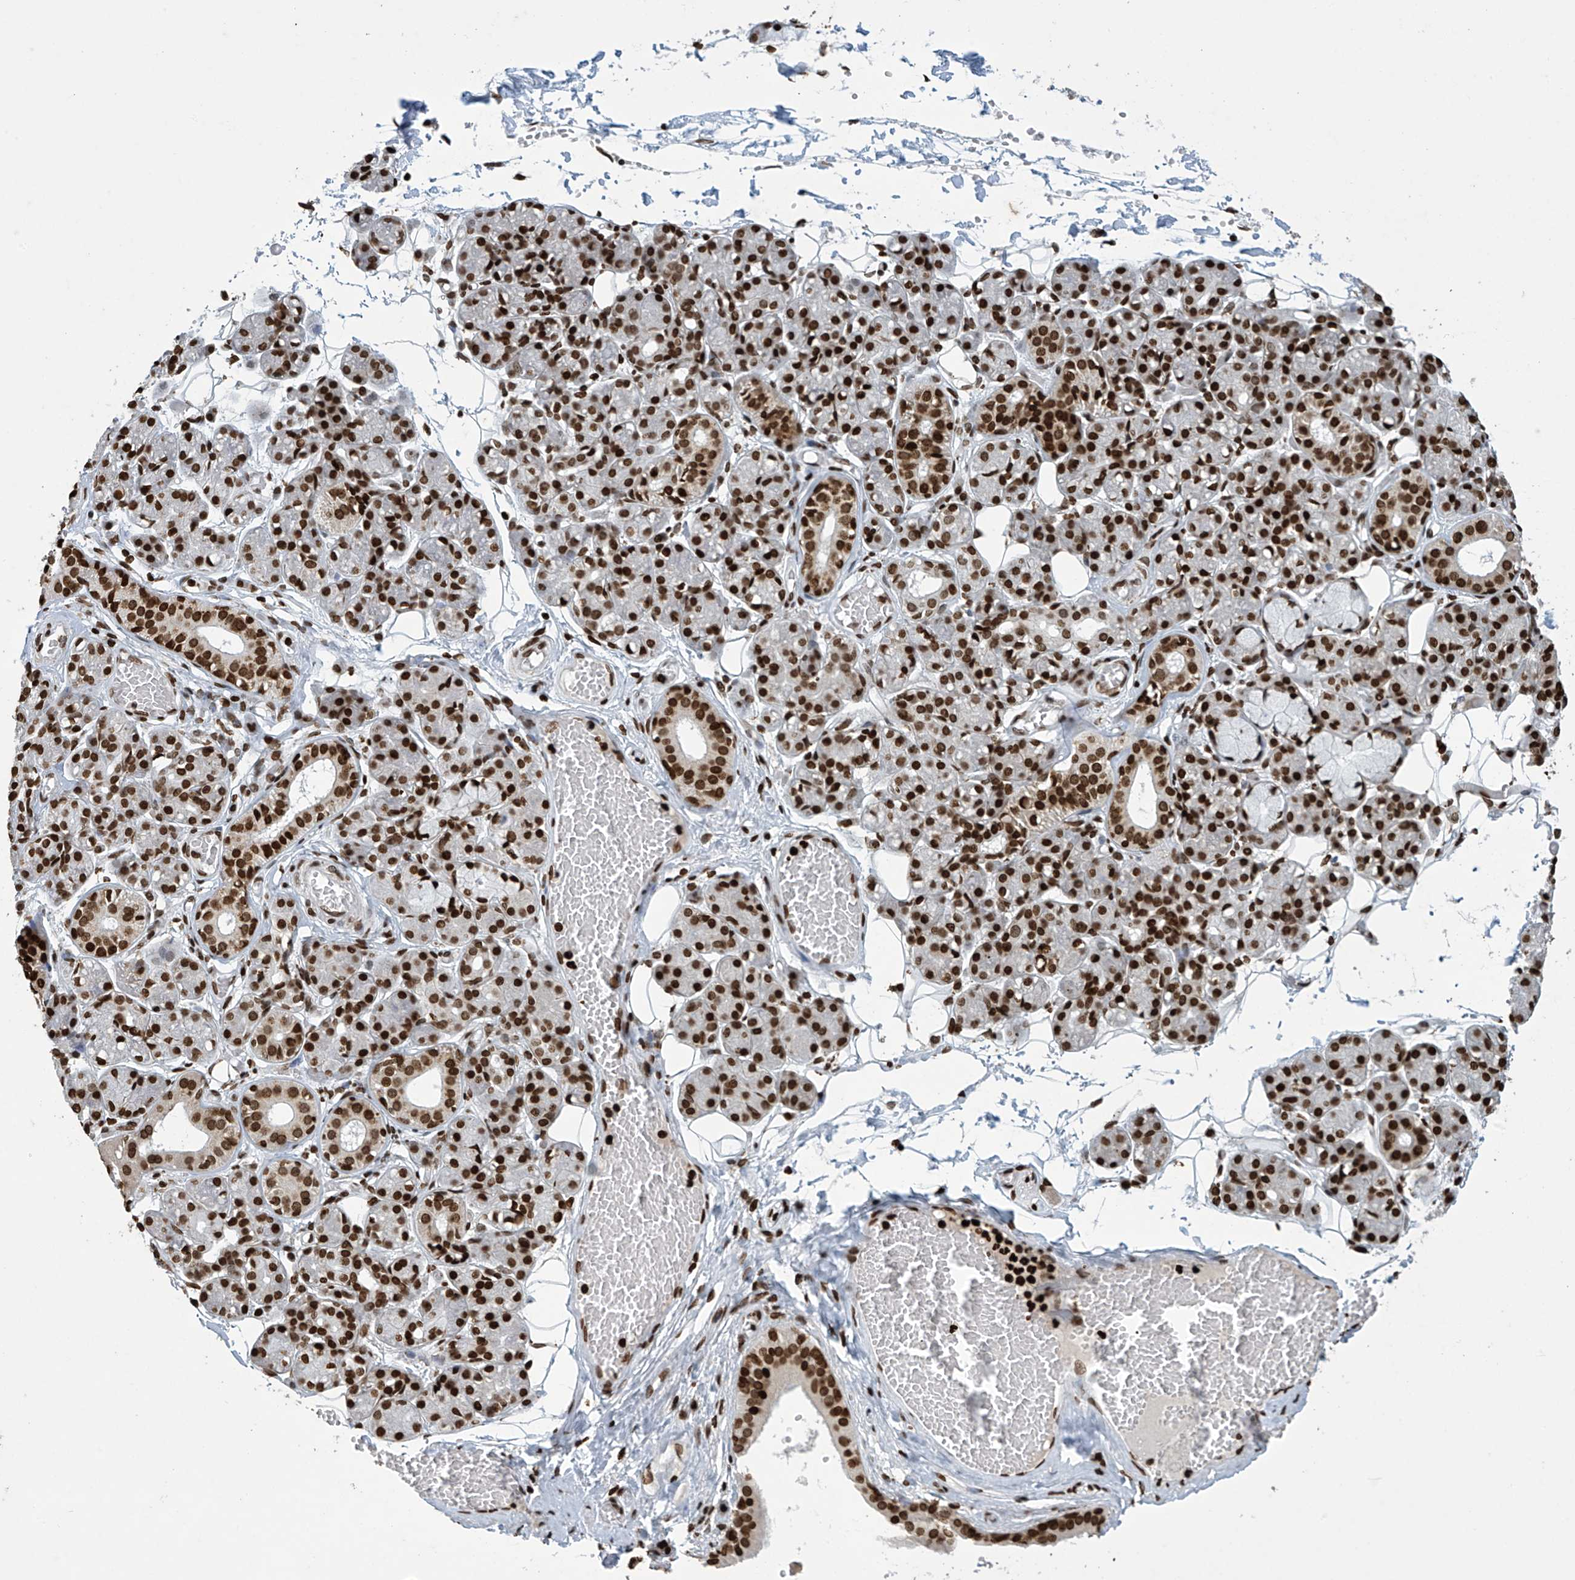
{"staining": {"intensity": "strong", "quantity": ">75%", "location": "nuclear"}, "tissue": "salivary gland", "cell_type": "Glandular cells", "image_type": "normal", "snomed": [{"axis": "morphology", "description": "Normal tissue, NOS"}, {"axis": "topography", "description": "Salivary gland"}], "caption": "Glandular cells show strong nuclear expression in approximately >75% of cells in normal salivary gland.", "gene": "H4C16", "patient": {"sex": "male", "age": 63}}